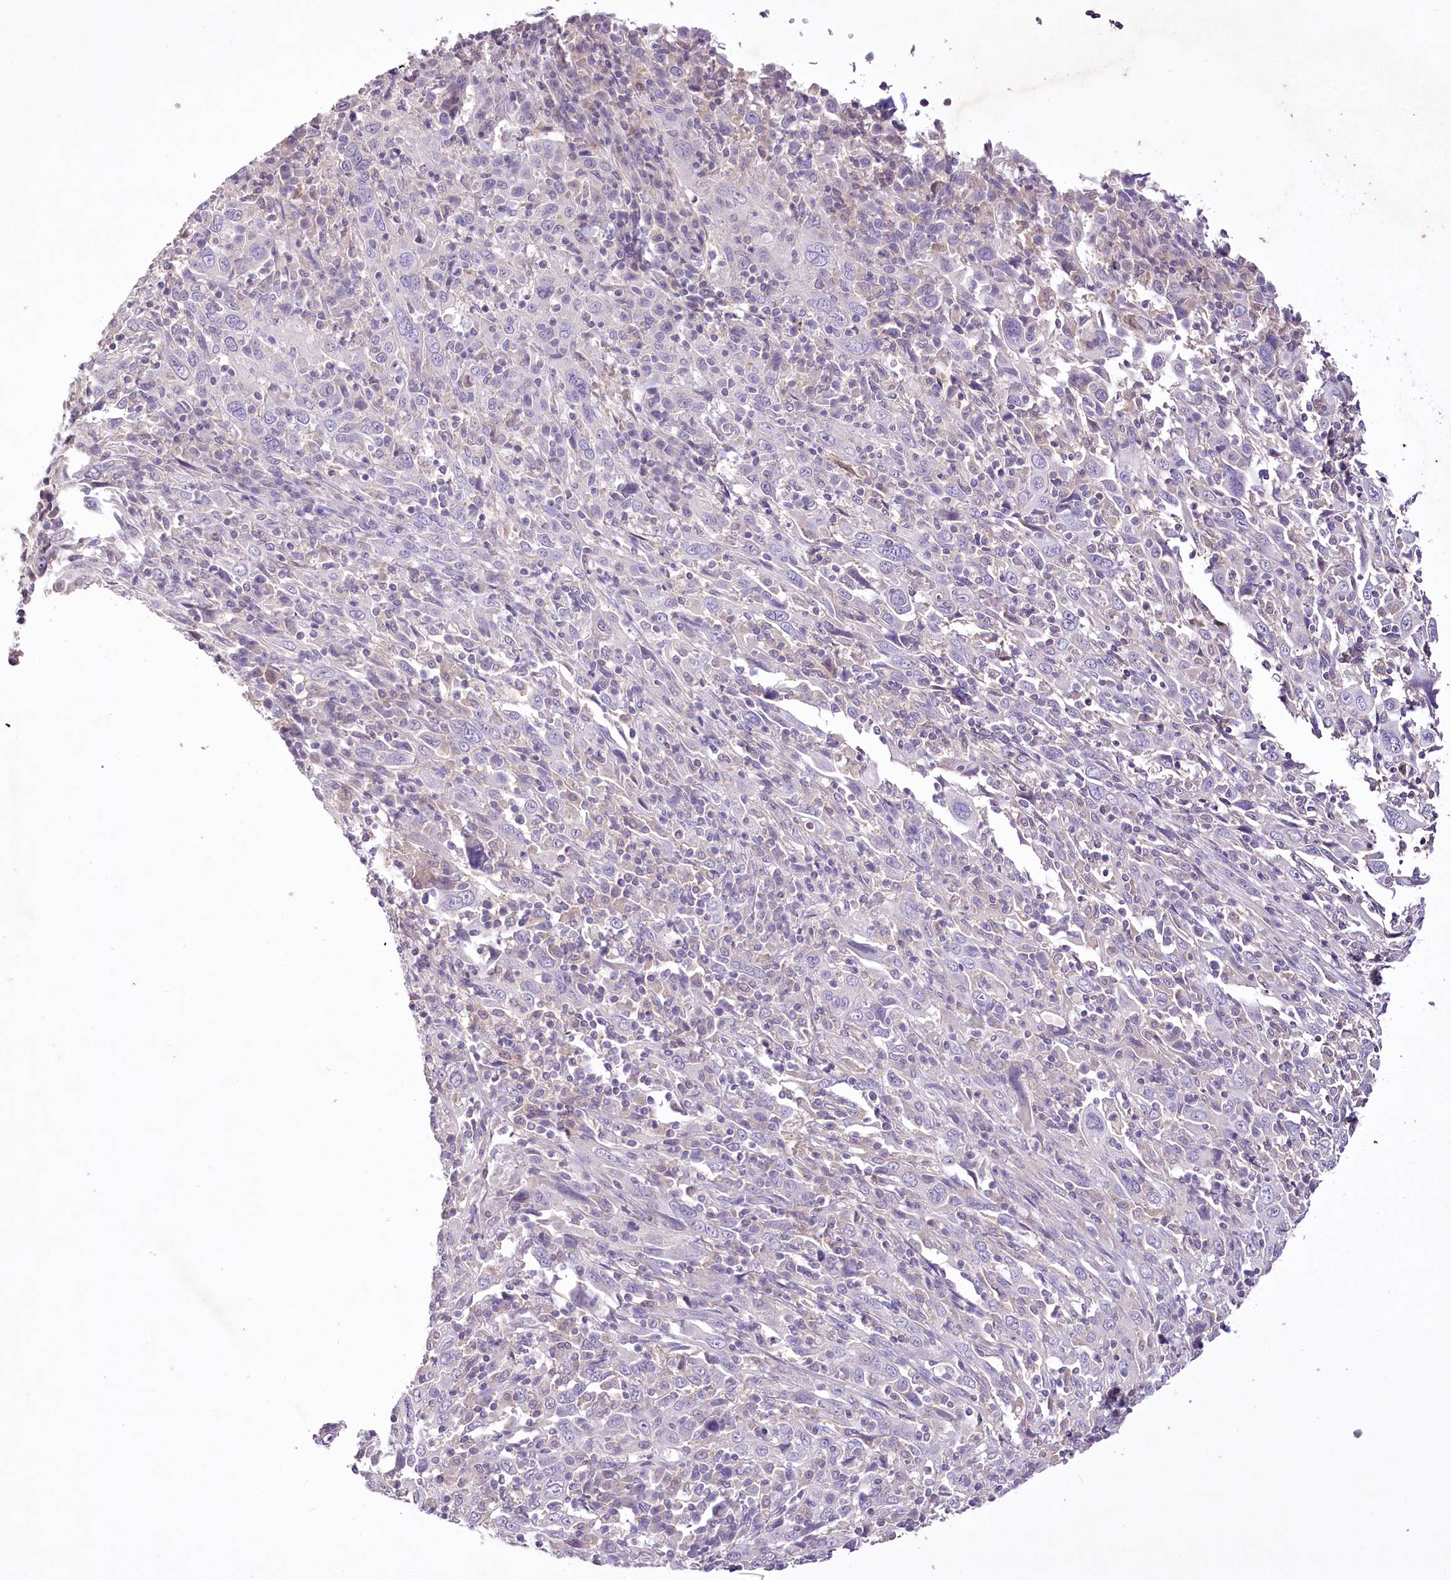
{"staining": {"intensity": "negative", "quantity": "none", "location": "none"}, "tissue": "cervical cancer", "cell_type": "Tumor cells", "image_type": "cancer", "snomed": [{"axis": "morphology", "description": "Squamous cell carcinoma, NOS"}, {"axis": "topography", "description": "Cervix"}], "caption": "Tumor cells show no significant expression in cervical cancer (squamous cell carcinoma).", "gene": "ENPP1", "patient": {"sex": "female", "age": 46}}